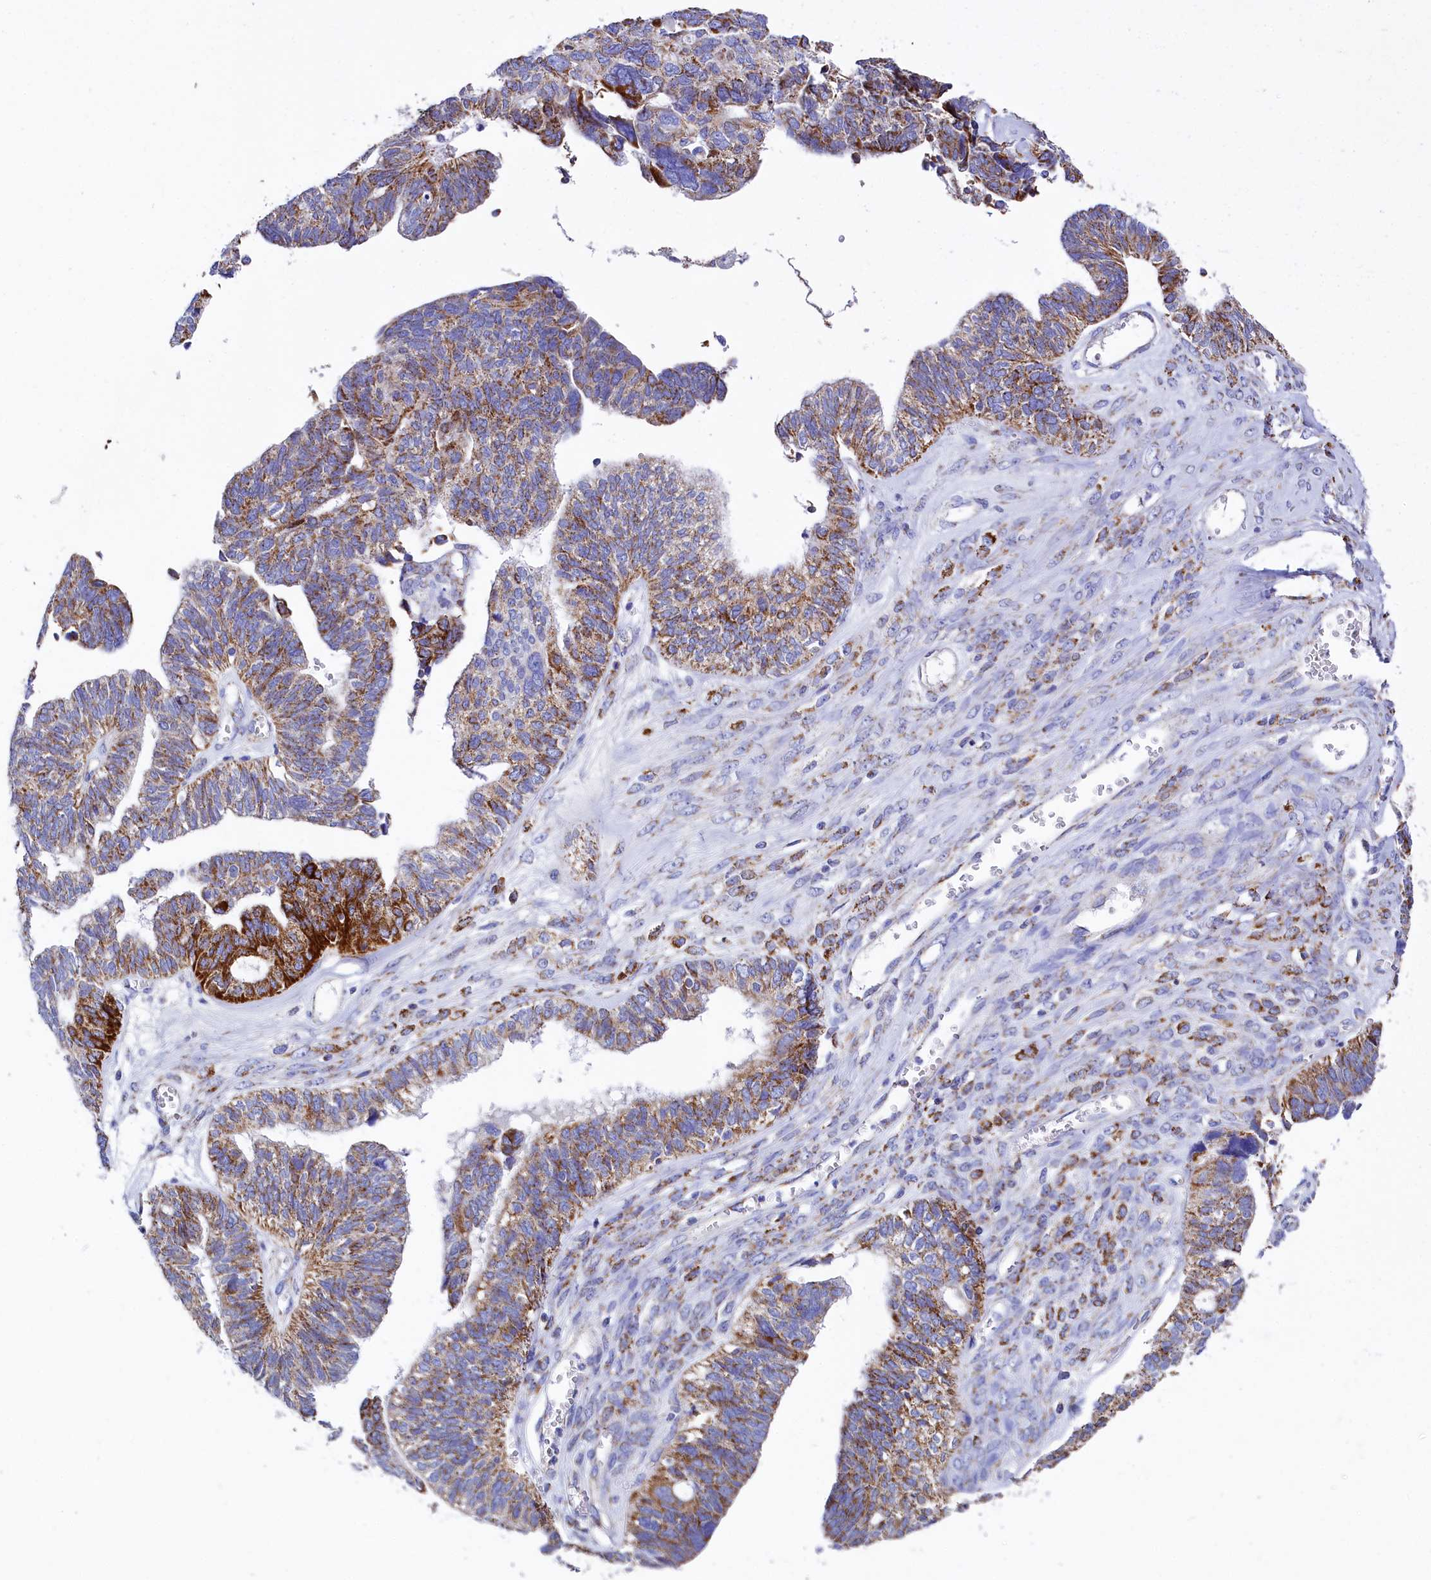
{"staining": {"intensity": "strong", "quantity": "<25%", "location": "cytoplasmic/membranous"}, "tissue": "ovarian cancer", "cell_type": "Tumor cells", "image_type": "cancer", "snomed": [{"axis": "morphology", "description": "Cystadenocarcinoma, serous, NOS"}, {"axis": "topography", "description": "Ovary"}], "caption": "Human ovarian cancer (serous cystadenocarcinoma) stained for a protein (brown) shows strong cytoplasmic/membranous positive expression in about <25% of tumor cells.", "gene": "MMAB", "patient": {"sex": "female", "age": 79}}